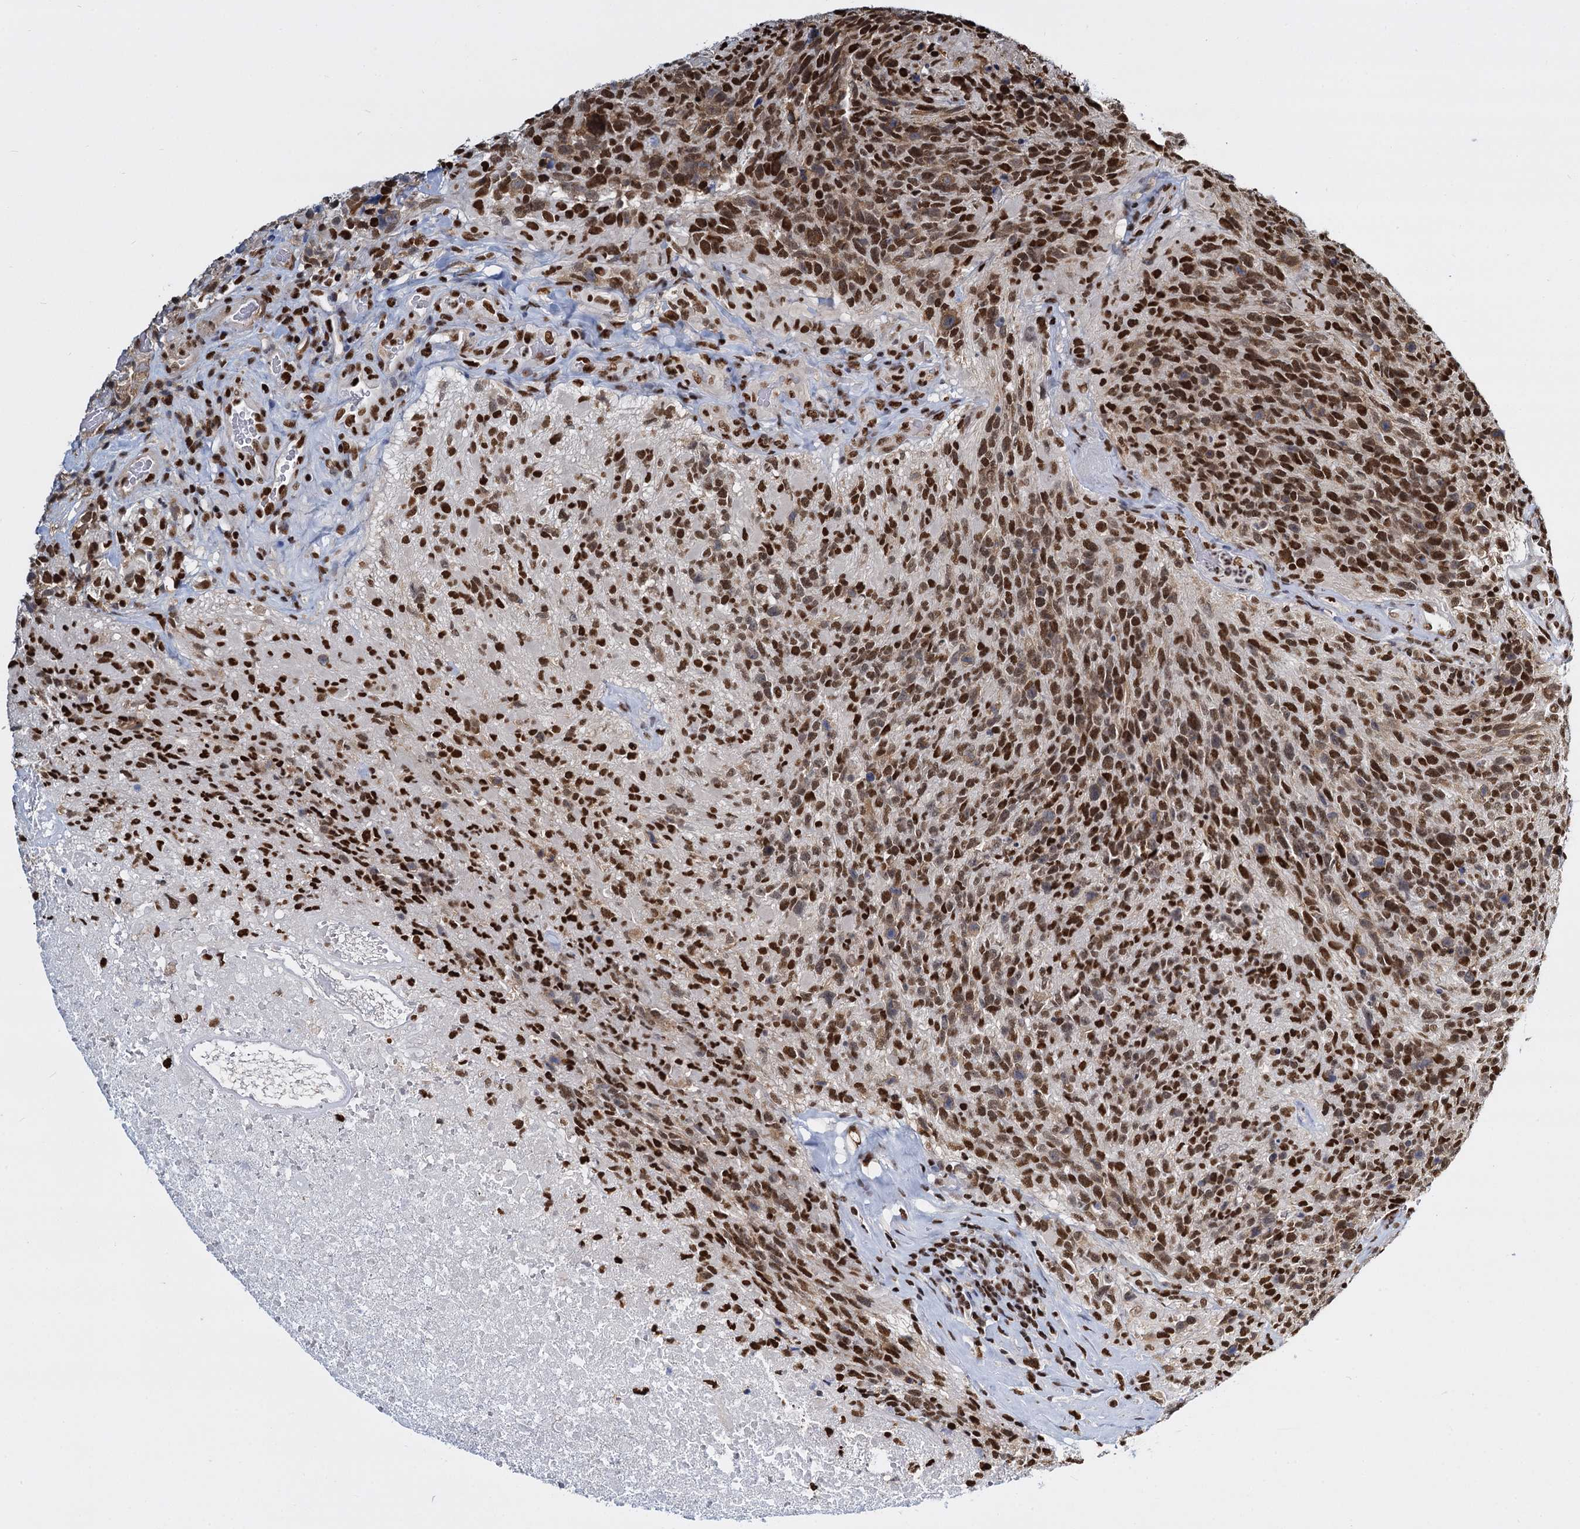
{"staining": {"intensity": "strong", "quantity": ">75%", "location": "nuclear"}, "tissue": "glioma", "cell_type": "Tumor cells", "image_type": "cancer", "snomed": [{"axis": "morphology", "description": "Glioma, malignant, High grade"}, {"axis": "topography", "description": "Brain"}], "caption": "Immunohistochemical staining of glioma demonstrates high levels of strong nuclear staining in about >75% of tumor cells.", "gene": "DCPS", "patient": {"sex": "male", "age": 76}}